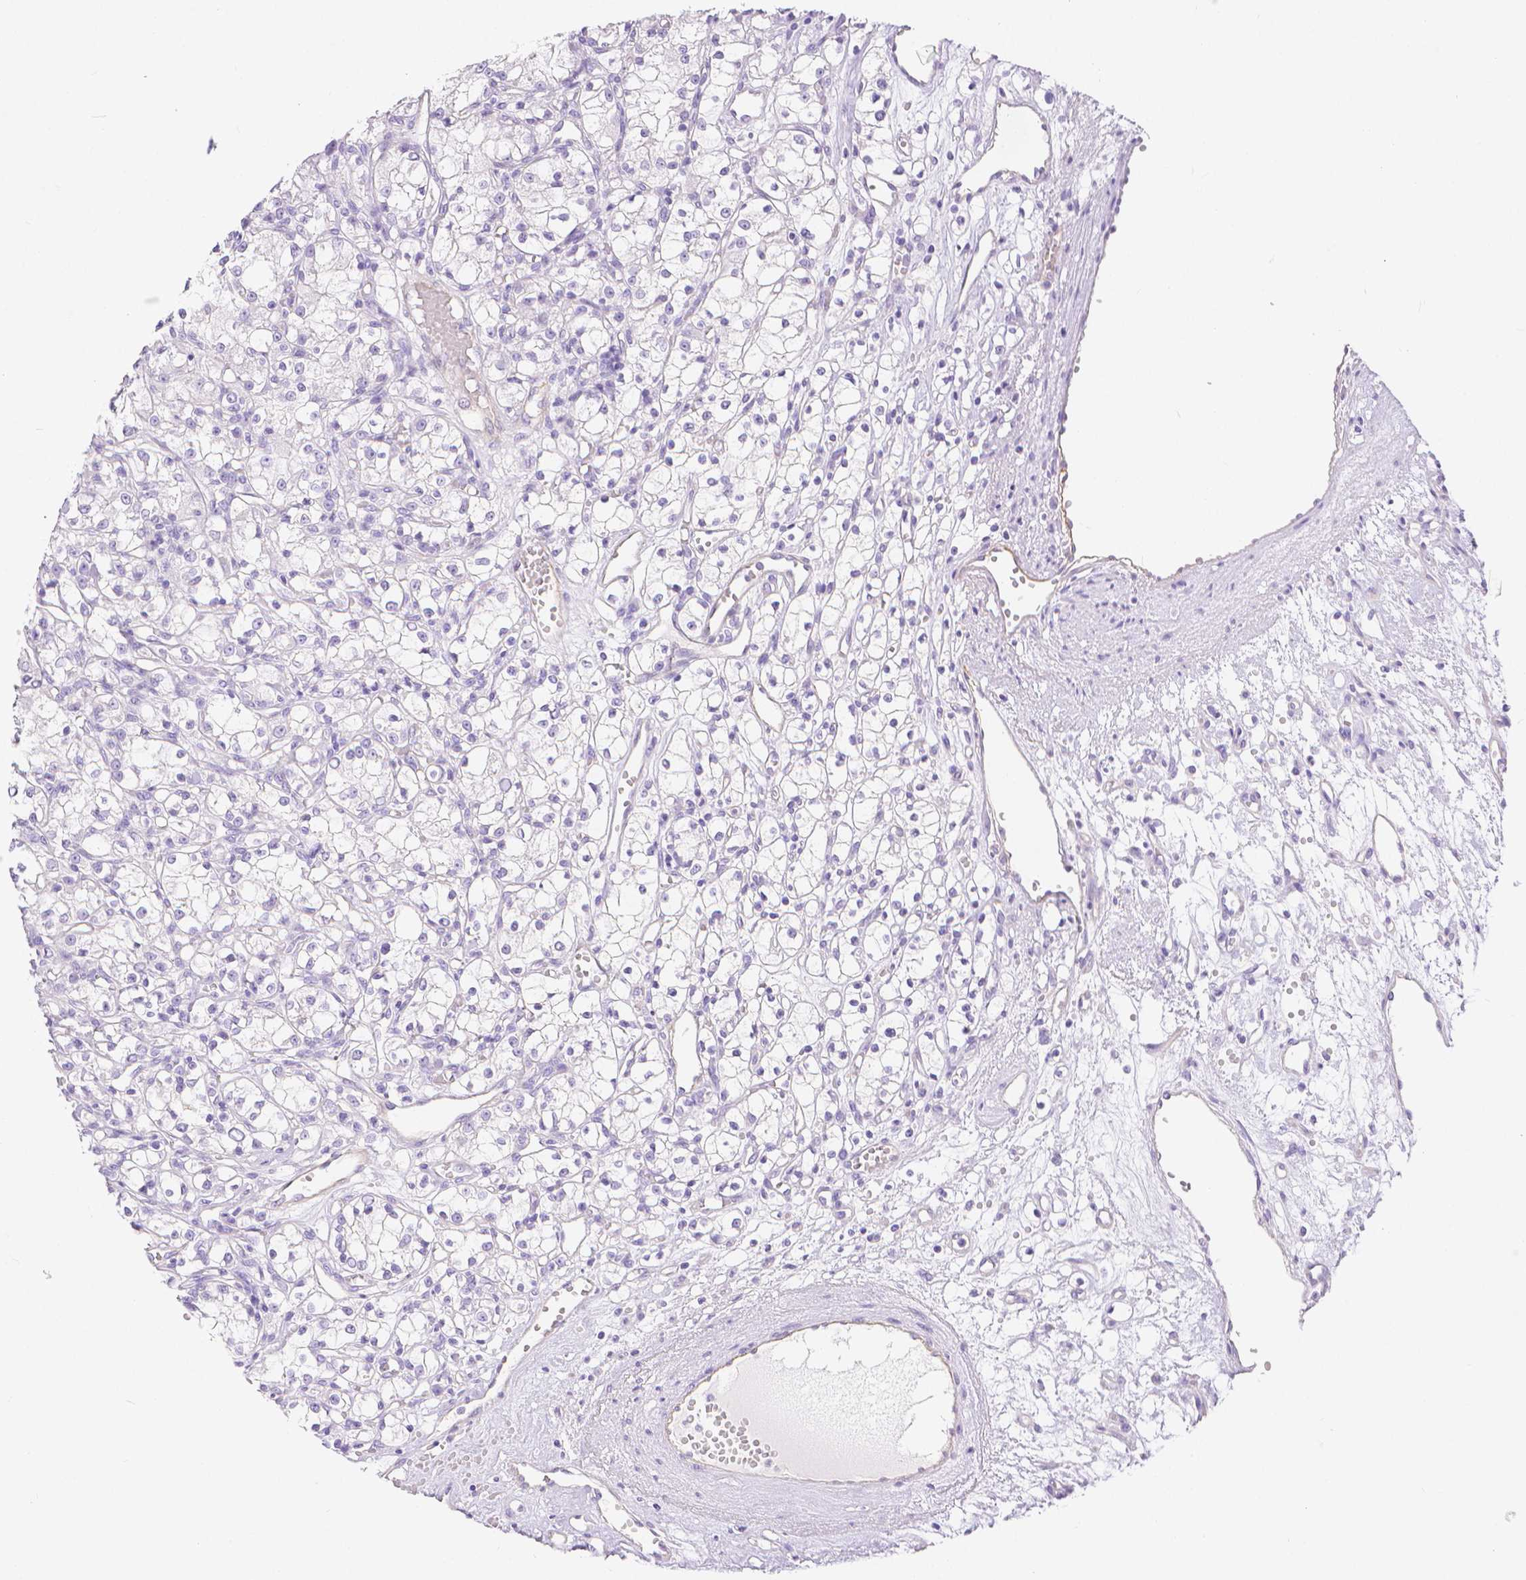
{"staining": {"intensity": "negative", "quantity": "none", "location": "none"}, "tissue": "renal cancer", "cell_type": "Tumor cells", "image_type": "cancer", "snomed": [{"axis": "morphology", "description": "Adenocarcinoma, NOS"}, {"axis": "topography", "description": "Kidney"}], "caption": "Protein analysis of renal cancer demonstrates no significant staining in tumor cells.", "gene": "SLC27A5", "patient": {"sex": "female", "age": 59}}